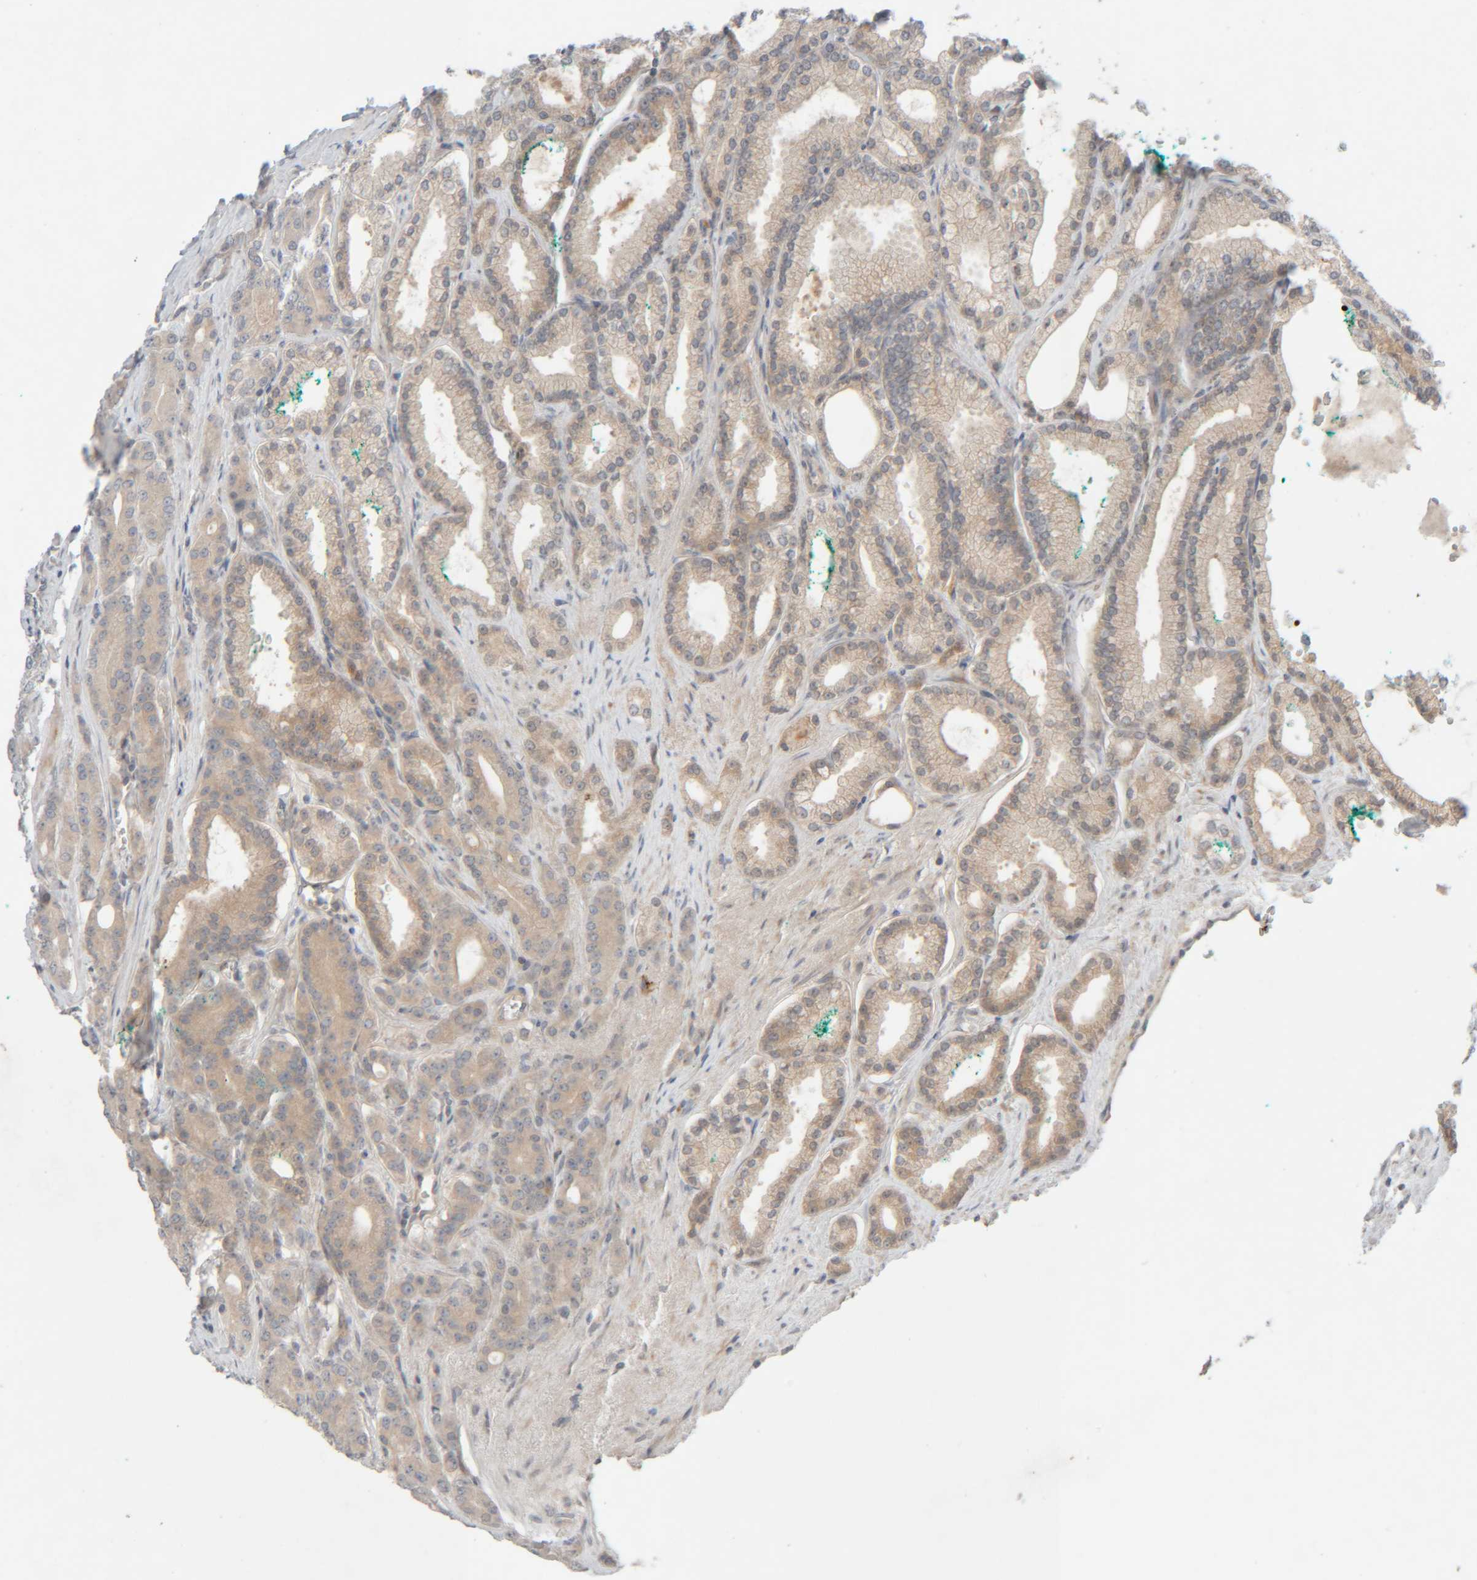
{"staining": {"intensity": "weak", "quantity": "<25%", "location": "cytoplasmic/membranous"}, "tissue": "prostate cancer", "cell_type": "Tumor cells", "image_type": "cancer", "snomed": [{"axis": "morphology", "description": "Adenocarcinoma, High grade"}, {"axis": "topography", "description": "Prostate"}], "caption": "This histopathology image is of prostate cancer (adenocarcinoma (high-grade)) stained with immunohistochemistry to label a protein in brown with the nuclei are counter-stained blue. There is no expression in tumor cells.", "gene": "CHKA", "patient": {"sex": "male", "age": 71}}